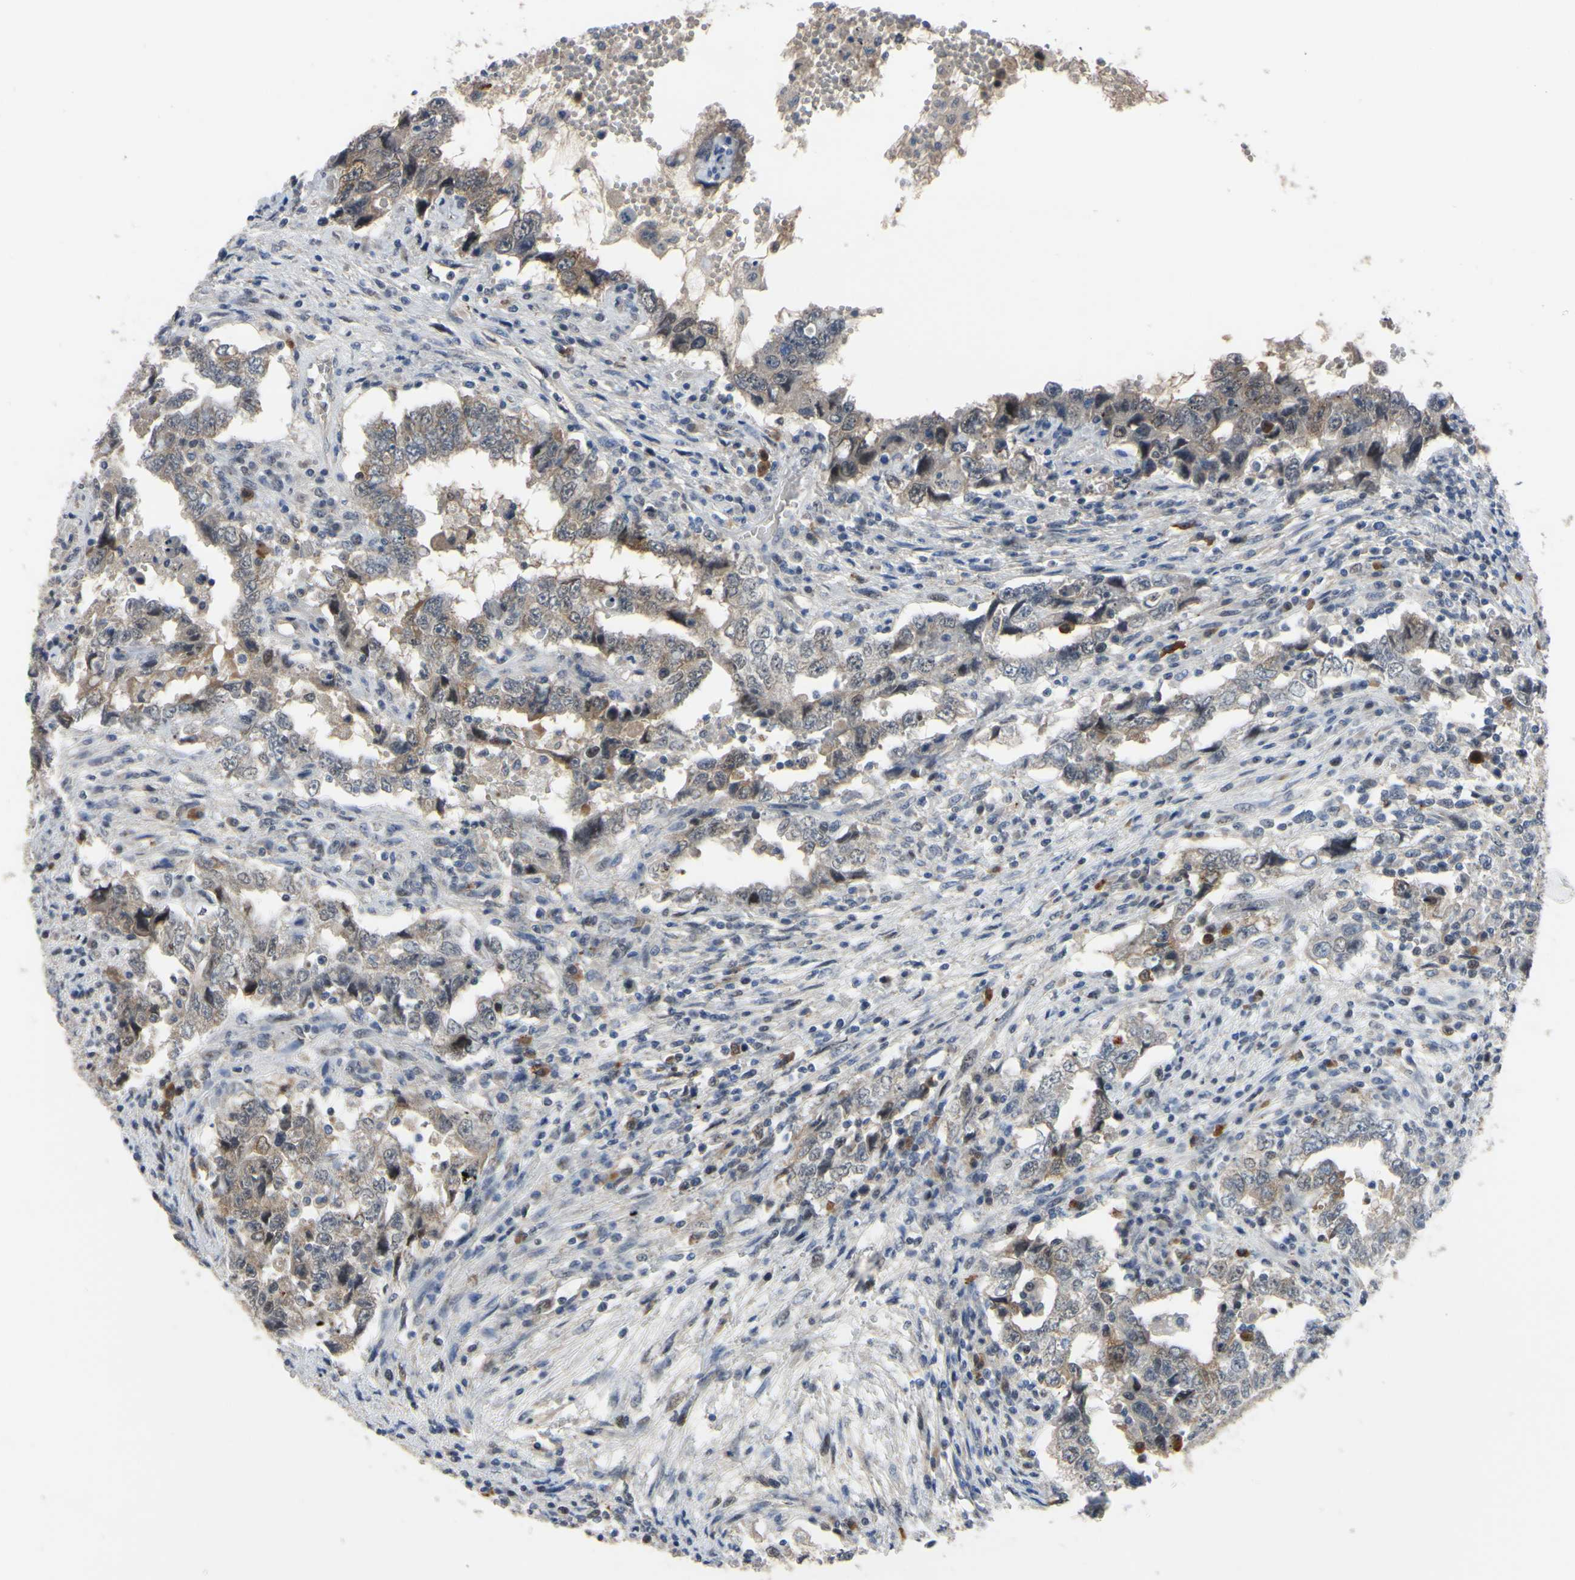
{"staining": {"intensity": "weak", "quantity": ">75%", "location": "cytoplasmic/membranous"}, "tissue": "testis cancer", "cell_type": "Tumor cells", "image_type": "cancer", "snomed": [{"axis": "morphology", "description": "Carcinoma, Embryonal, NOS"}, {"axis": "topography", "description": "Testis"}], "caption": "Brown immunohistochemical staining in human embryonal carcinoma (testis) shows weak cytoplasmic/membranous staining in approximately >75% of tumor cells.", "gene": "LHX9", "patient": {"sex": "male", "age": 26}}